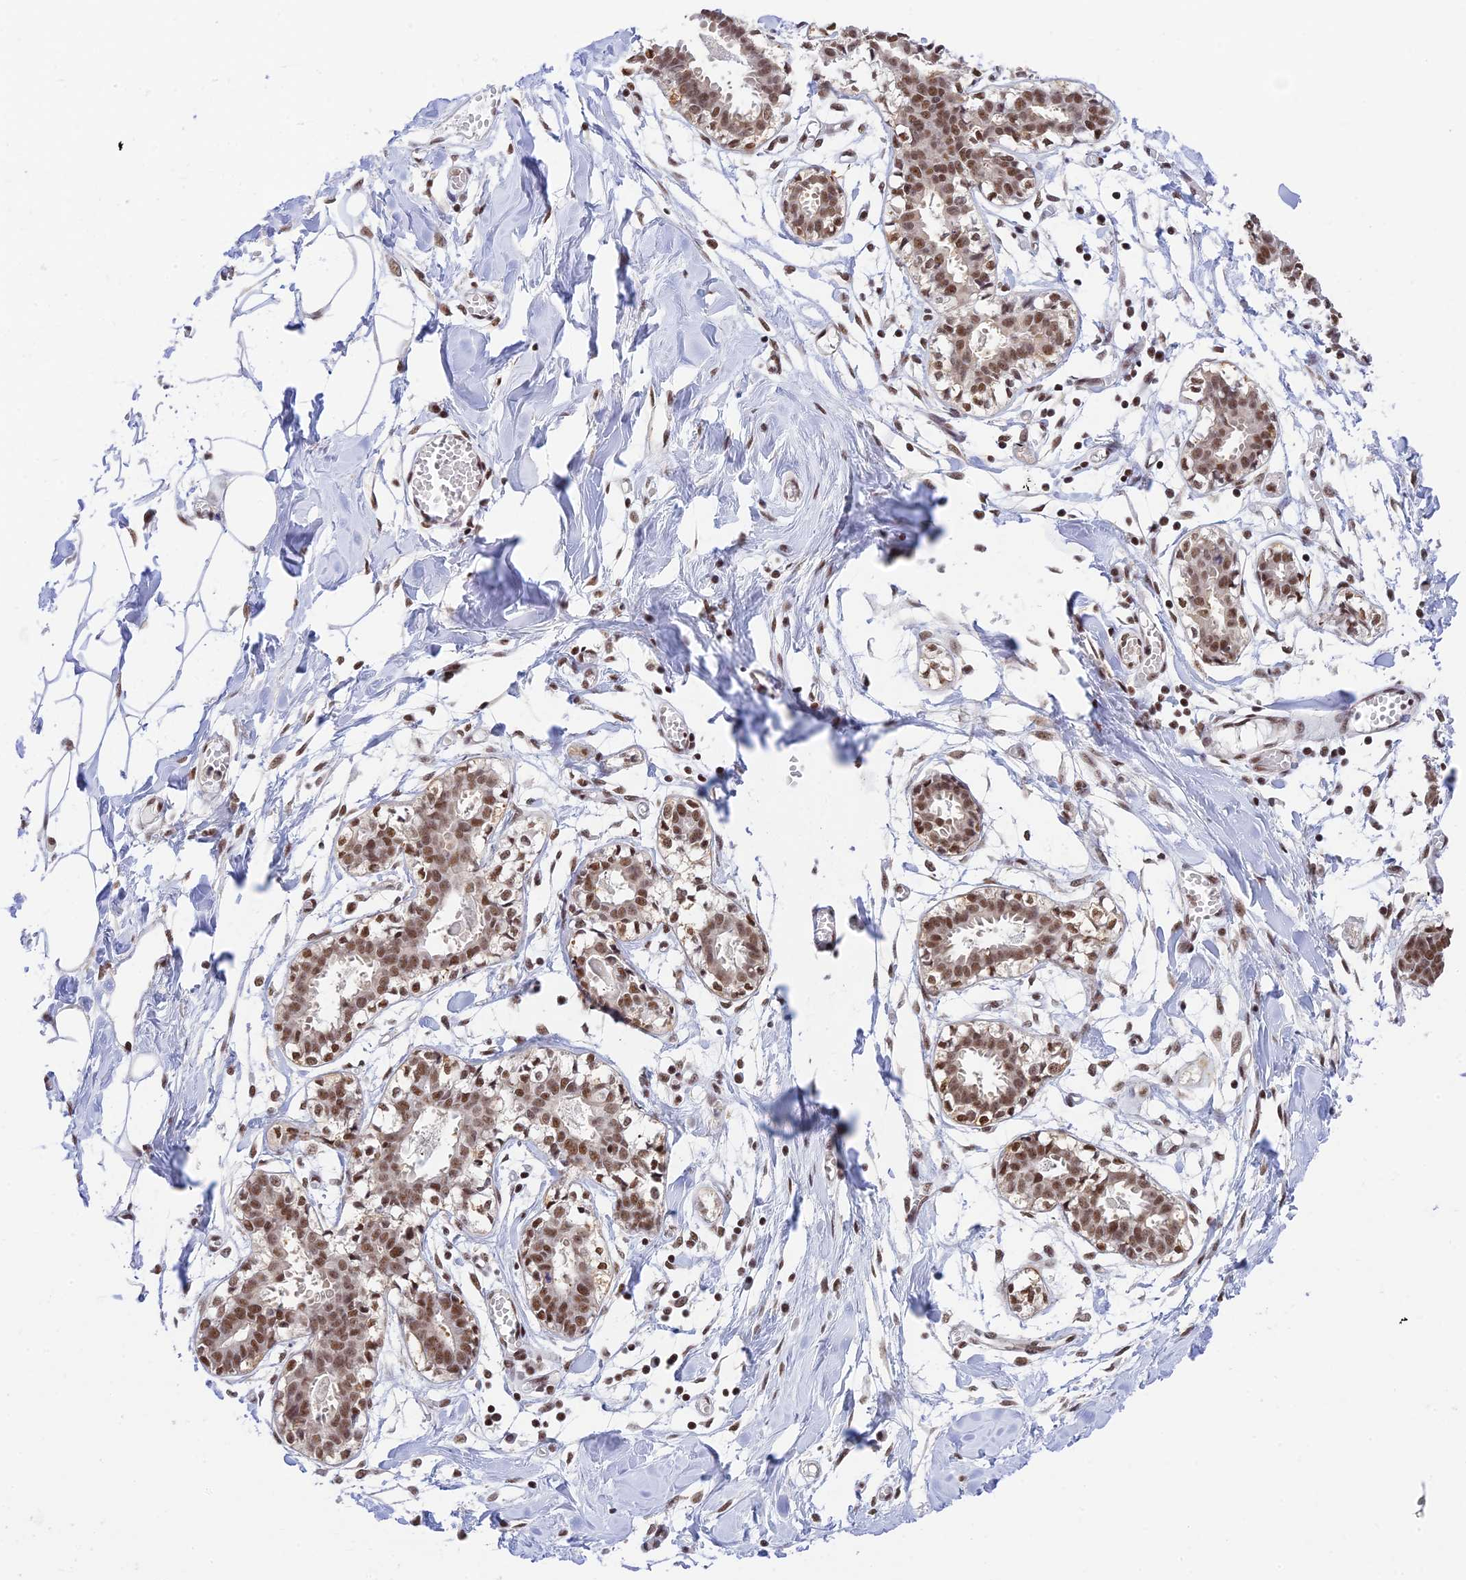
{"staining": {"intensity": "moderate", "quantity": "25%-75%", "location": "nuclear"}, "tissue": "breast", "cell_type": "Adipocytes", "image_type": "normal", "snomed": [{"axis": "morphology", "description": "Normal tissue, NOS"}, {"axis": "topography", "description": "Breast"}], "caption": "Brown immunohistochemical staining in normal breast shows moderate nuclear positivity in approximately 25%-75% of adipocytes. The protein is stained brown, and the nuclei are stained in blue (DAB IHC with brightfield microscopy, high magnification).", "gene": "THAP11", "patient": {"sex": "female", "age": 27}}